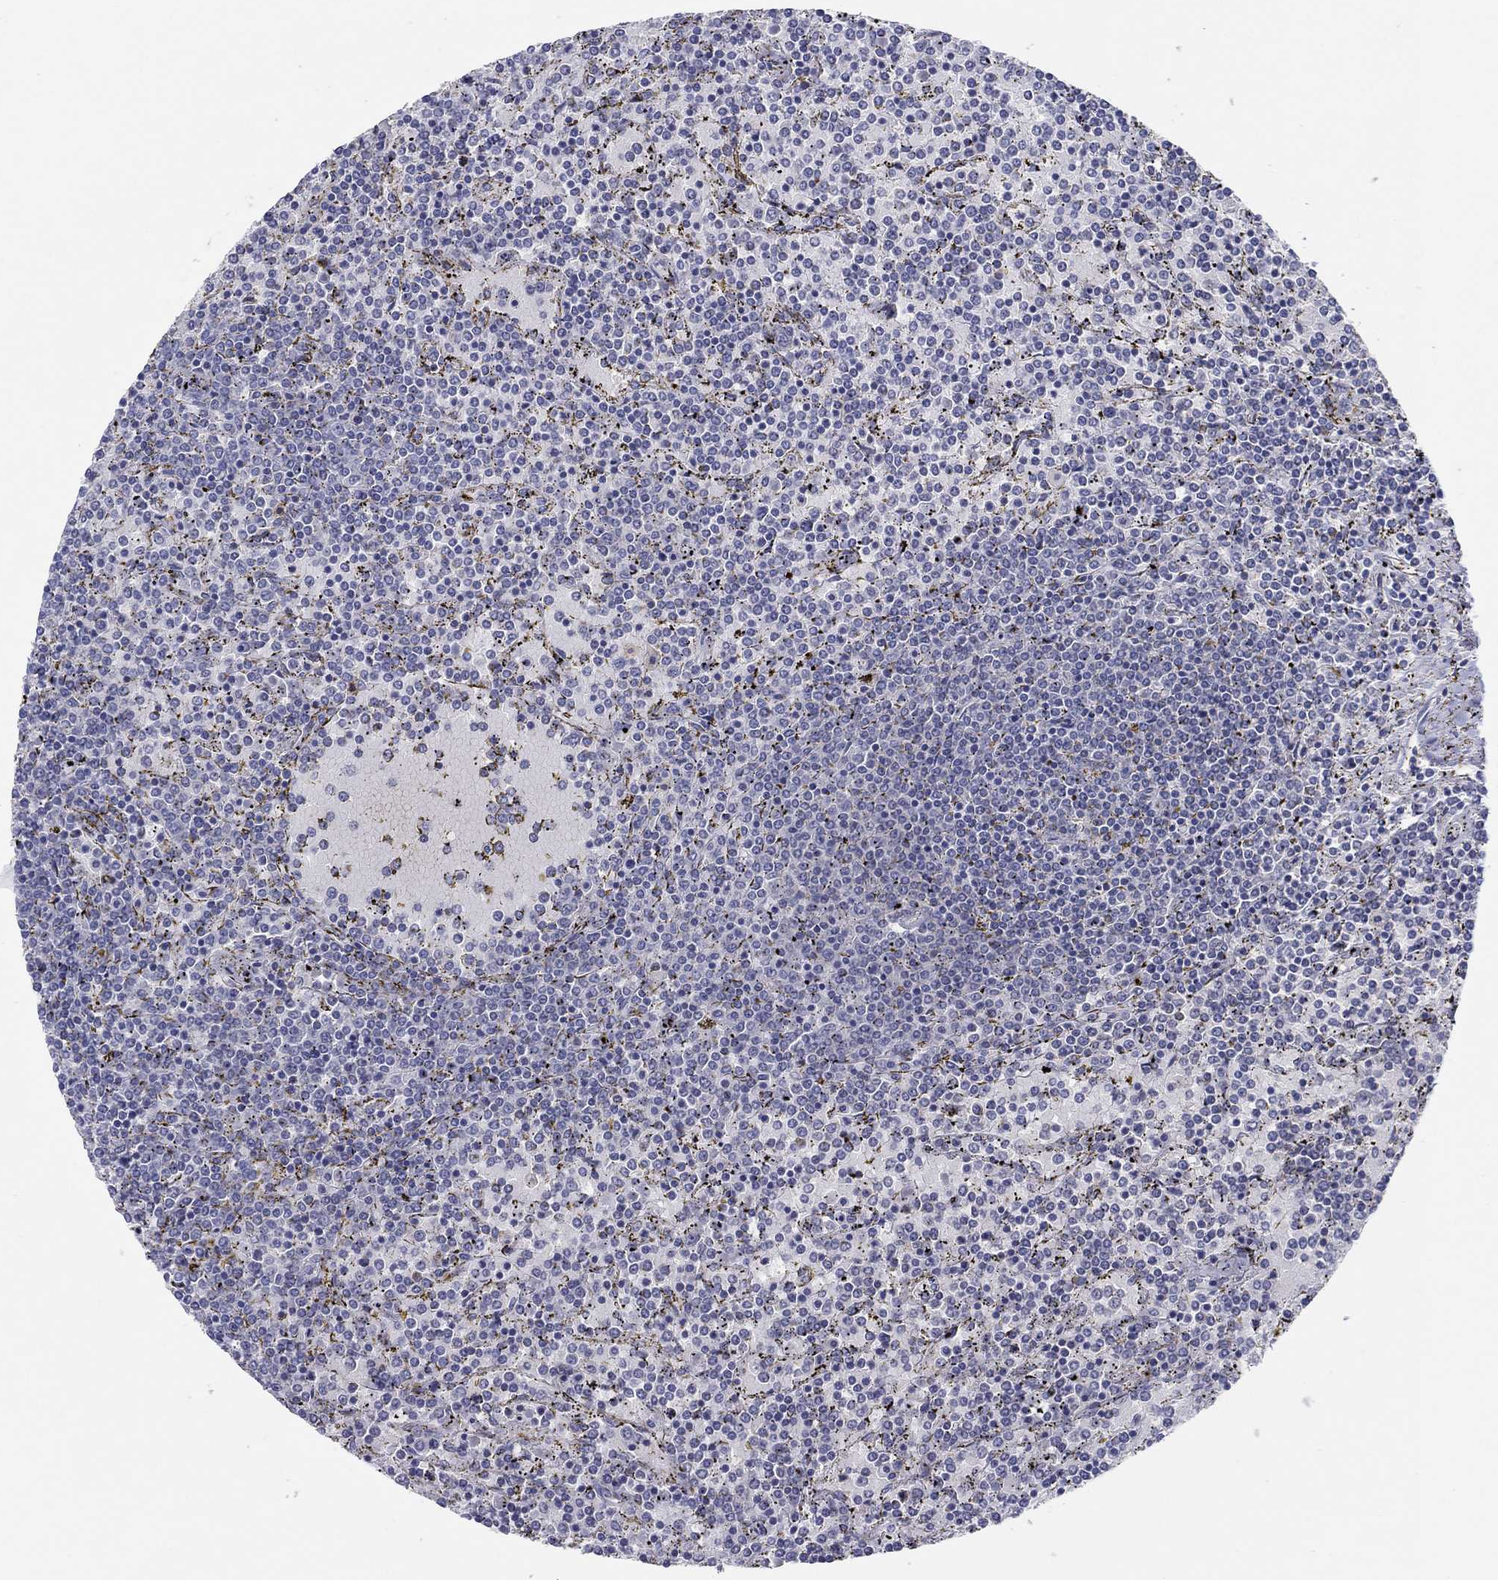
{"staining": {"intensity": "negative", "quantity": "none", "location": "none"}, "tissue": "lymphoma", "cell_type": "Tumor cells", "image_type": "cancer", "snomed": [{"axis": "morphology", "description": "Malignant lymphoma, non-Hodgkin's type, Low grade"}, {"axis": "topography", "description": "Spleen"}], "caption": "Malignant lymphoma, non-Hodgkin's type (low-grade) stained for a protein using IHC shows no positivity tumor cells.", "gene": "ITGAE", "patient": {"sex": "female", "age": 77}}